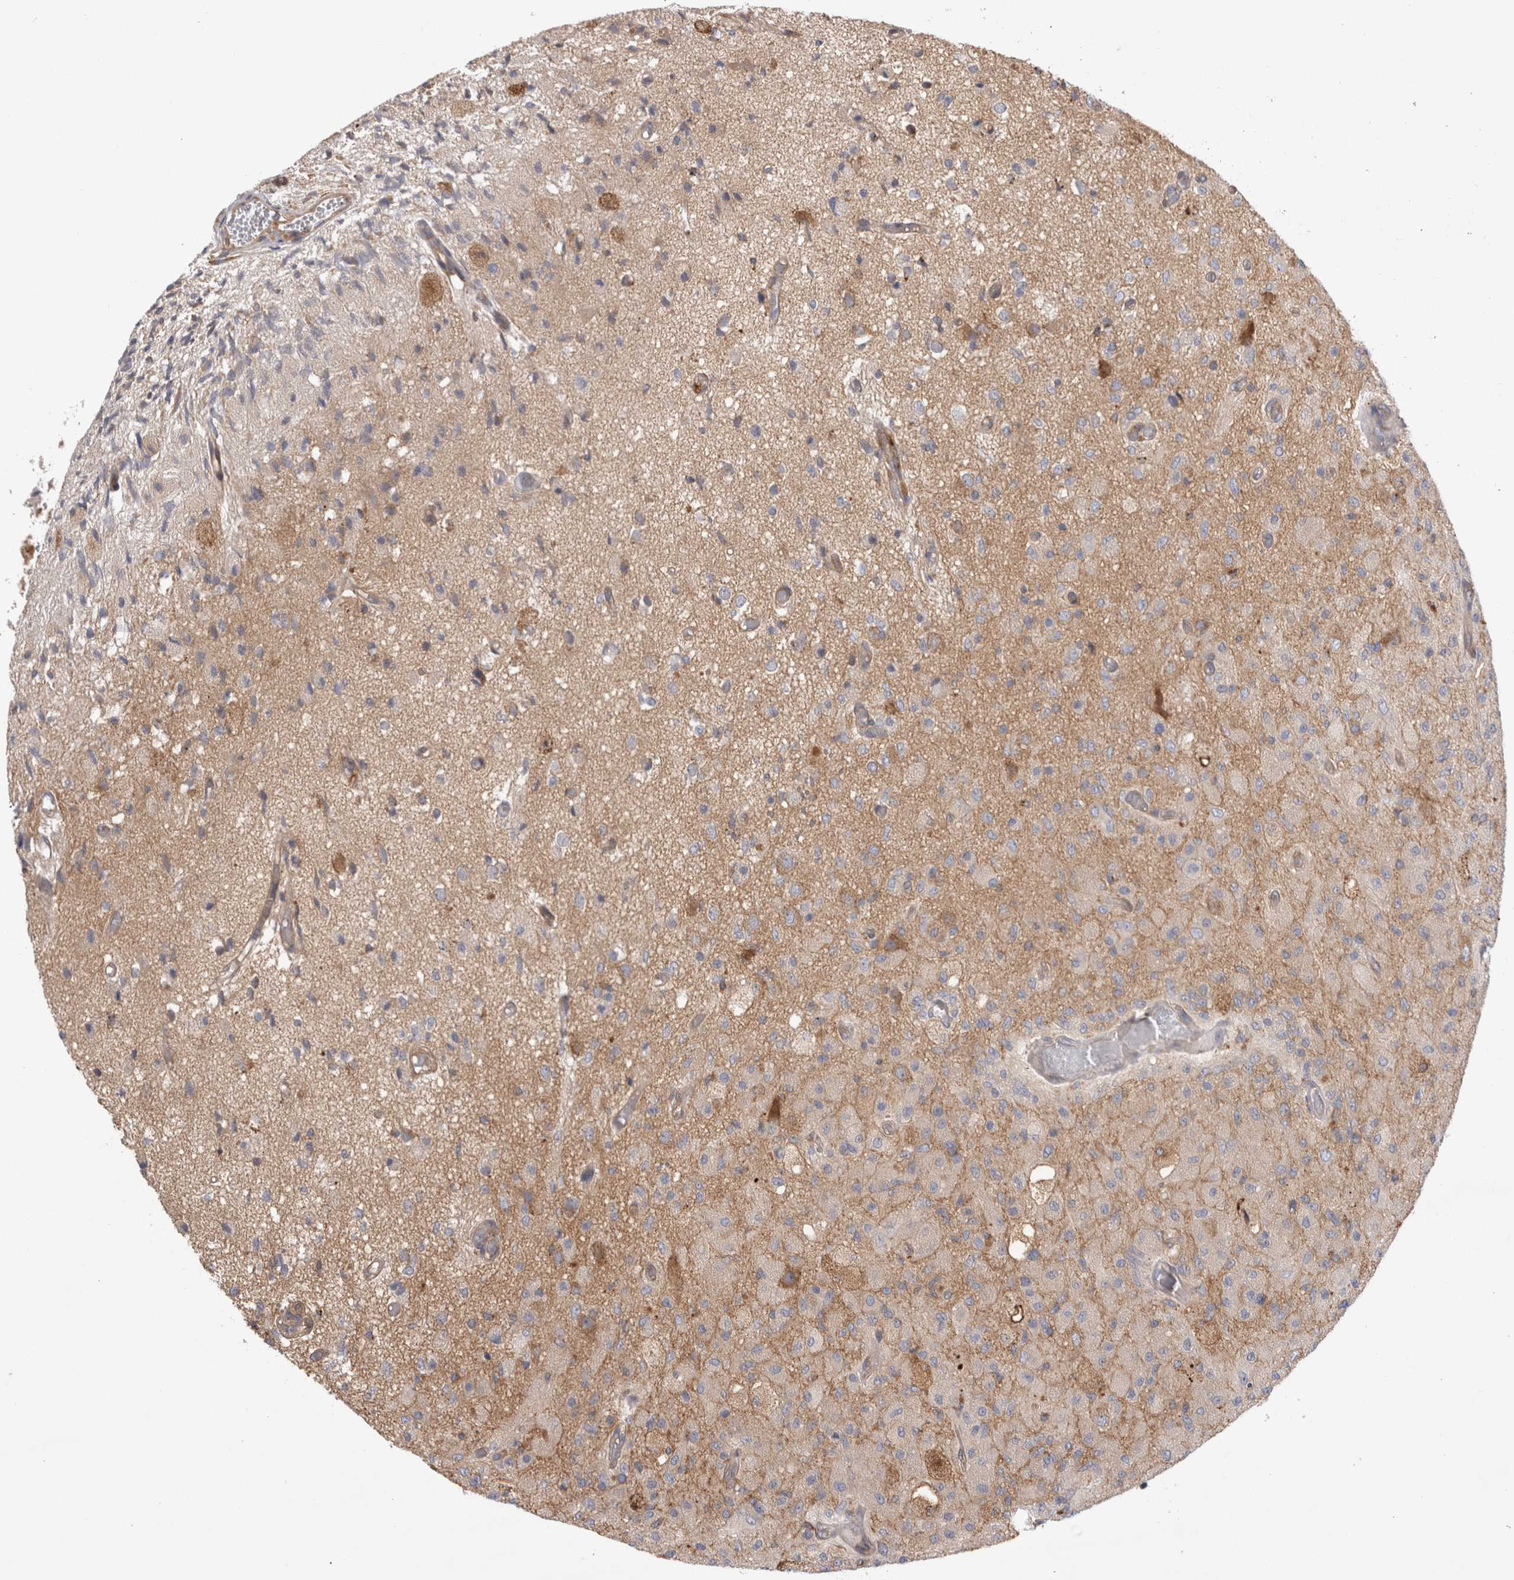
{"staining": {"intensity": "weak", "quantity": "25%-75%", "location": "cytoplasmic/membranous"}, "tissue": "glioma", "cell_type": "Tumor cells", "image_type": "cancer", "snomed": [{"axis": "morphology", "description": "Normal tissue, NOS"}, {"axis": "morphology", "description": "Glioma, malignant, High grade"}, {"axis": "topography", "description": "Cerebral cortex"}], "caption": "IHC of high-grade glioma (malignant) displays low levels of weak cytoplasmic/membranous staining in about 25%-75% of tumor cells. The protein of interest is stained brown, and the nuclei are stained in blue (DAB (3,3'-diaminobenzidine) IHC with brightfield microscopy, high magnification).", "gene": "PDCD10", "patient": {"sex": "male", "age": 77}}